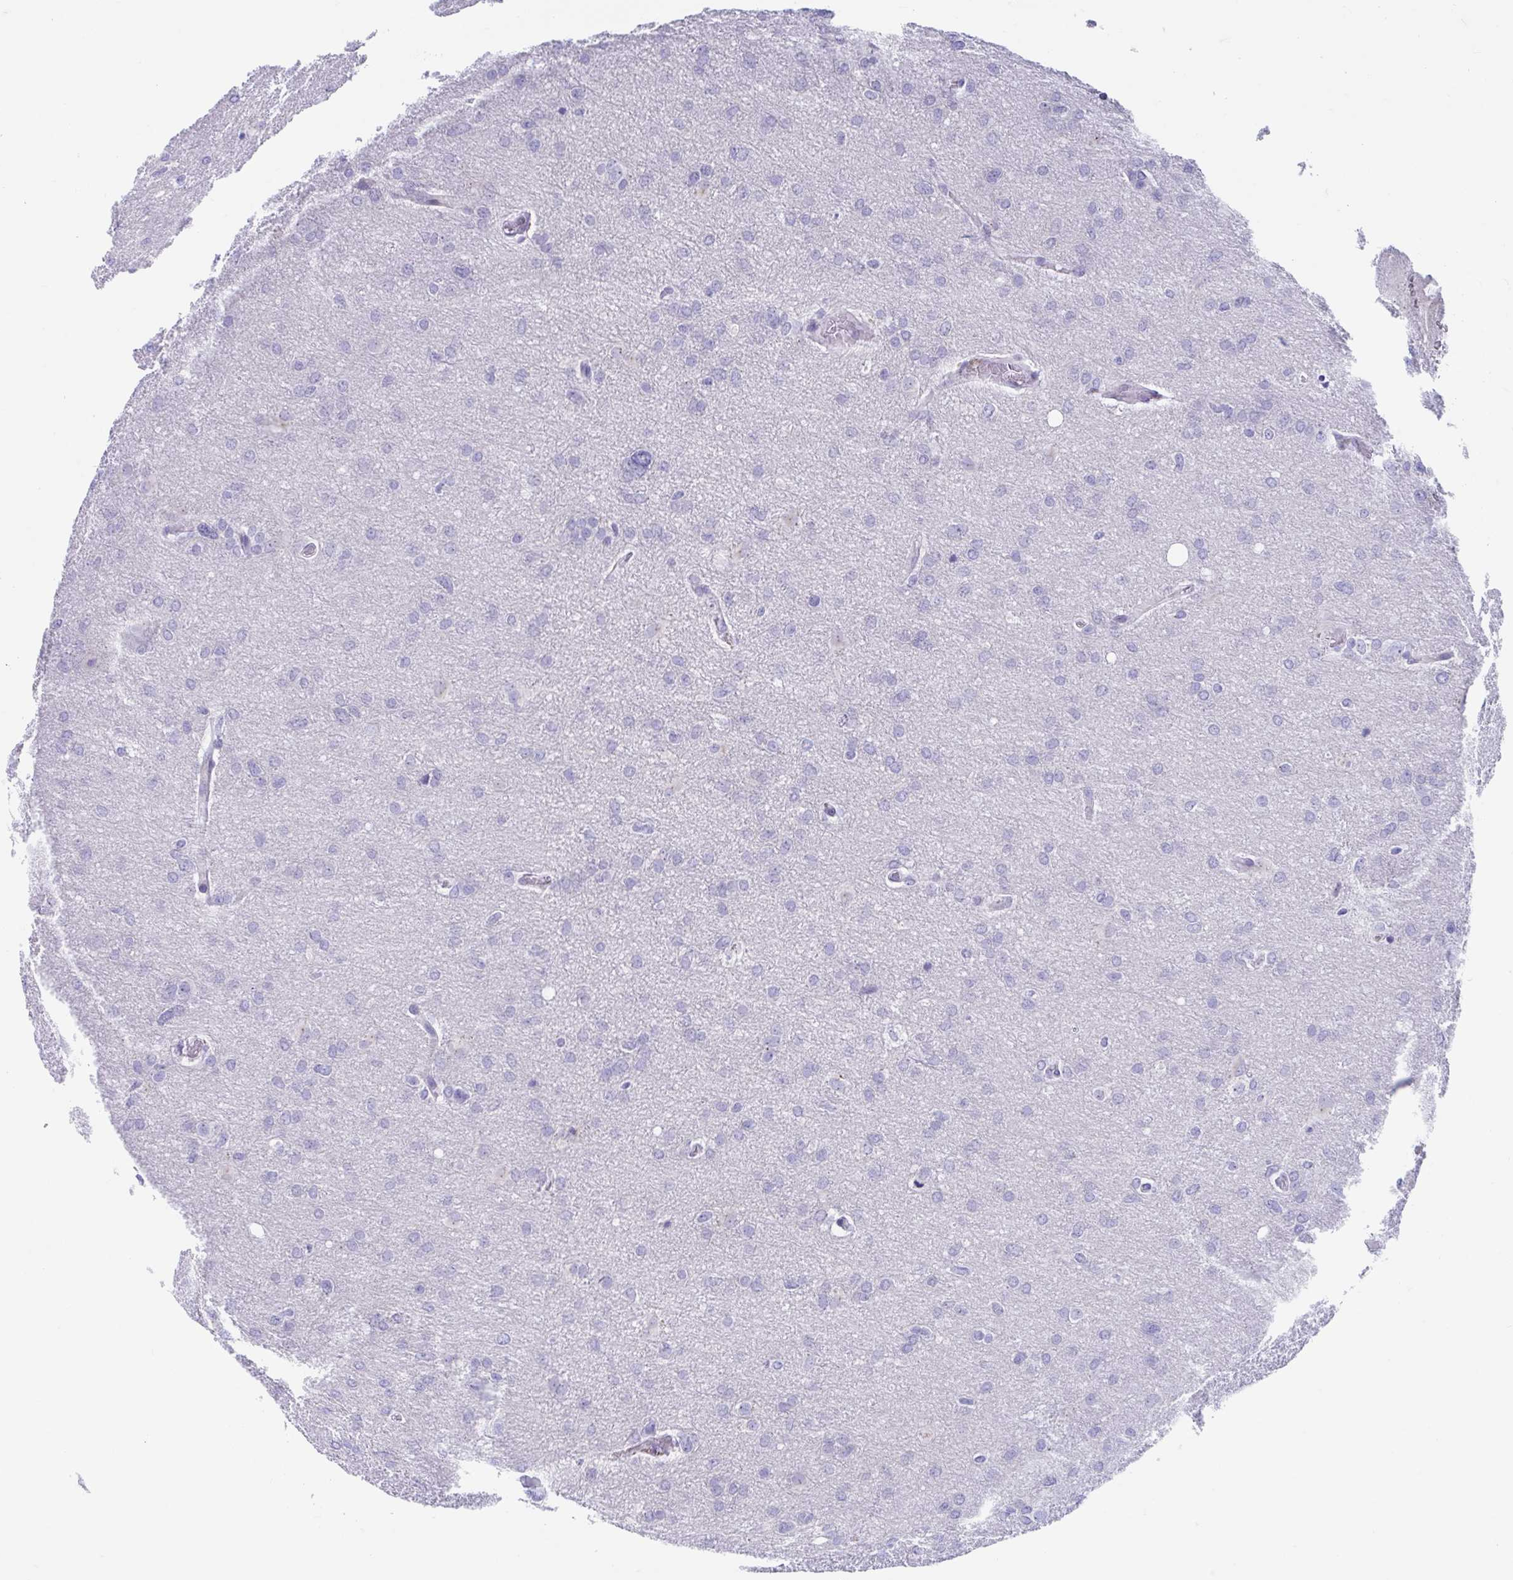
{"staining": {"intensity": "negative", "quantity": "none", "location": "none"}, "tissue": "glioma", "cell_type": "Tumor cells", "image_type": "cancer", "snomed": [{"axis": "morphology", "description": "Glioma, malignant, High grade"}, {"axis": "topography", "description": "Brain"}], "caption": "Glioma was stained to show a protein in brown. There is no significant staining in tumor cells.", "gene": "TTC30B", "patient": {"sex": "male", "age": 53}}